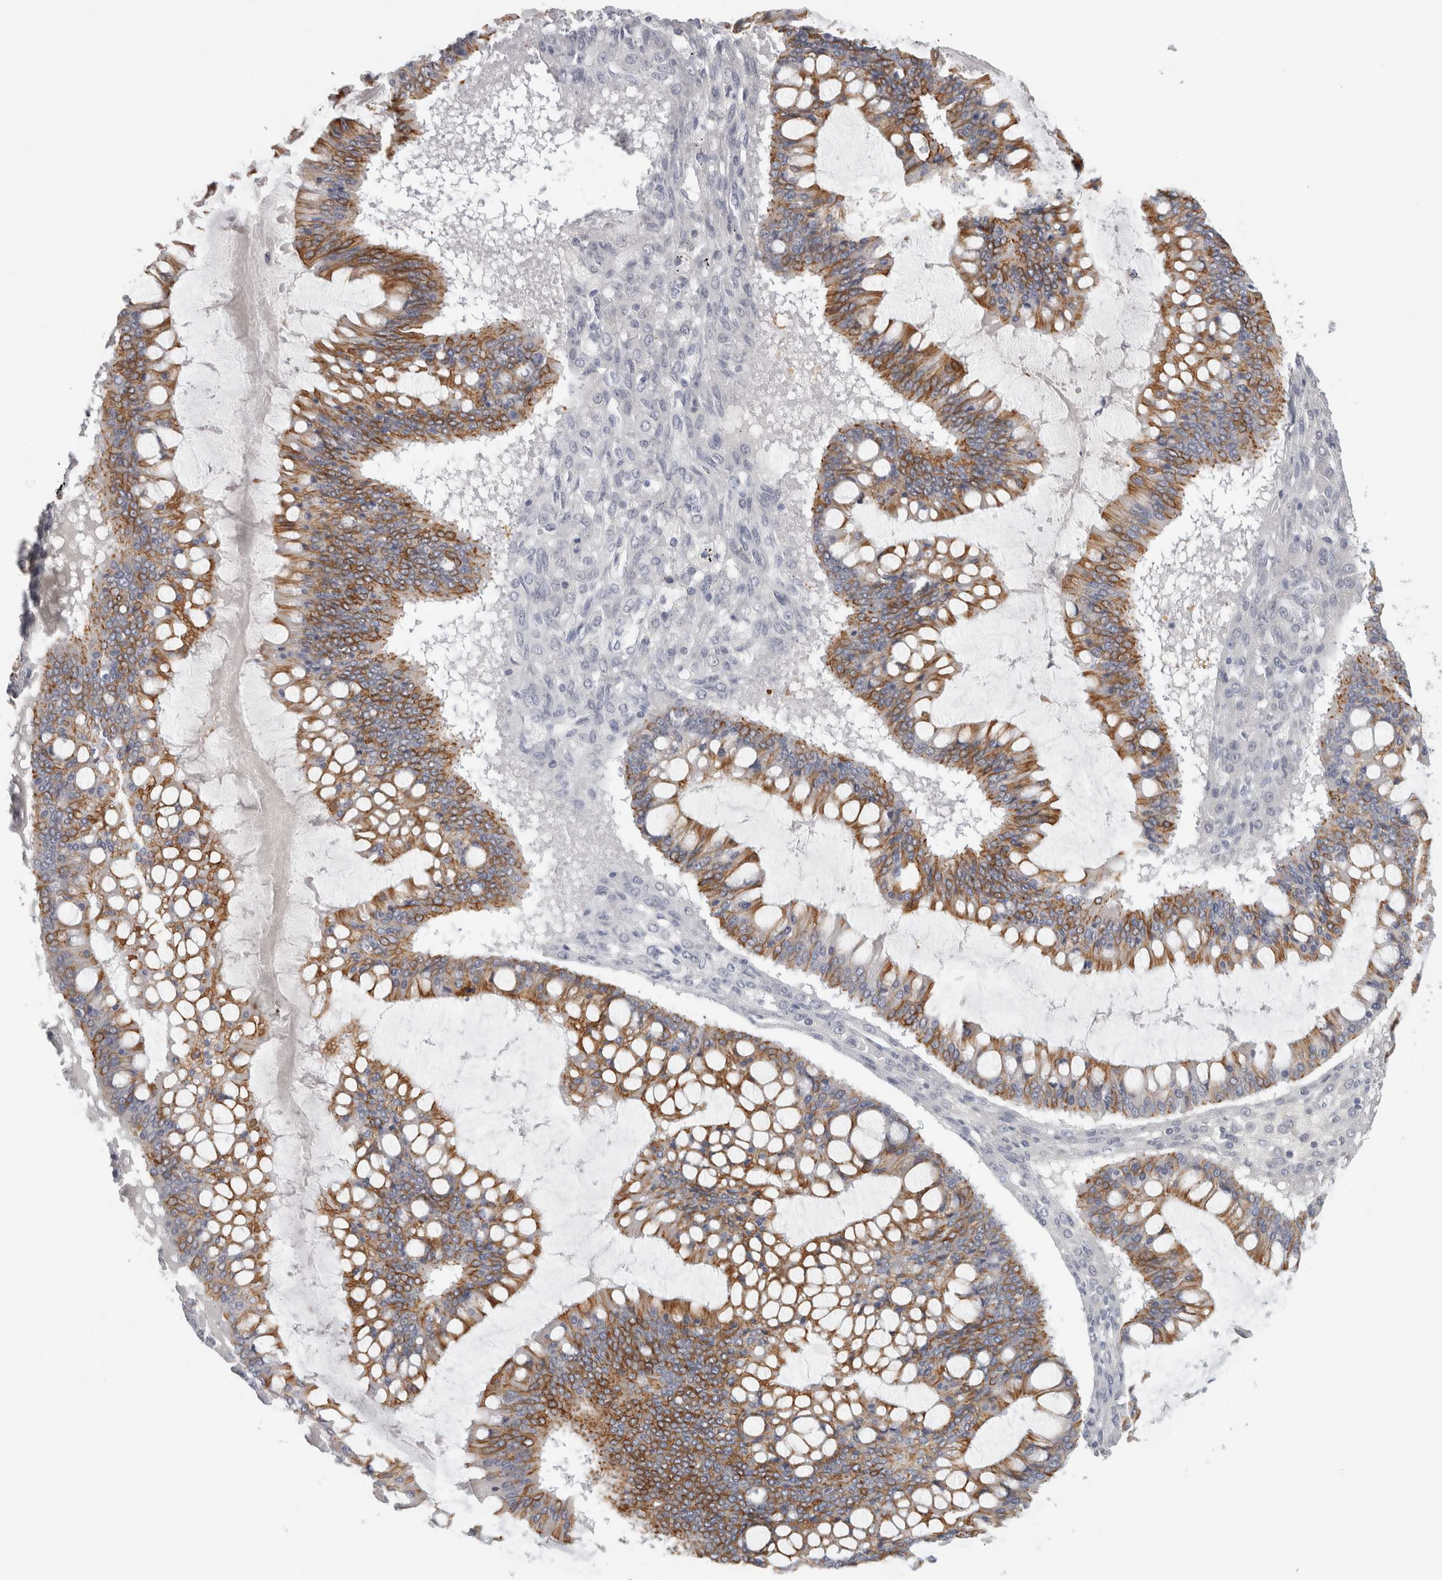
{"staining": {"intensity": "moderate", "quantity": ">75%", "location": "cytoplasmic/membranous"}, "tissue": "ovarian cancer", "cell_type": "Tumor cells", "image_type": "cancer", "snomed": [{"axis": "morphology", "description": "Cystadenocarcinoma, mucinous, NOS"}, {"axis": "topography", "description": "Ovary"}], "caption": "Immunohistochemical staining of ovarian cancer shows moderate cytoplasmic/membranous protein expression in about >75% of tumor cells.", "gene": "SLC28A3", "patient": {"sex": "female", "age": 73}}